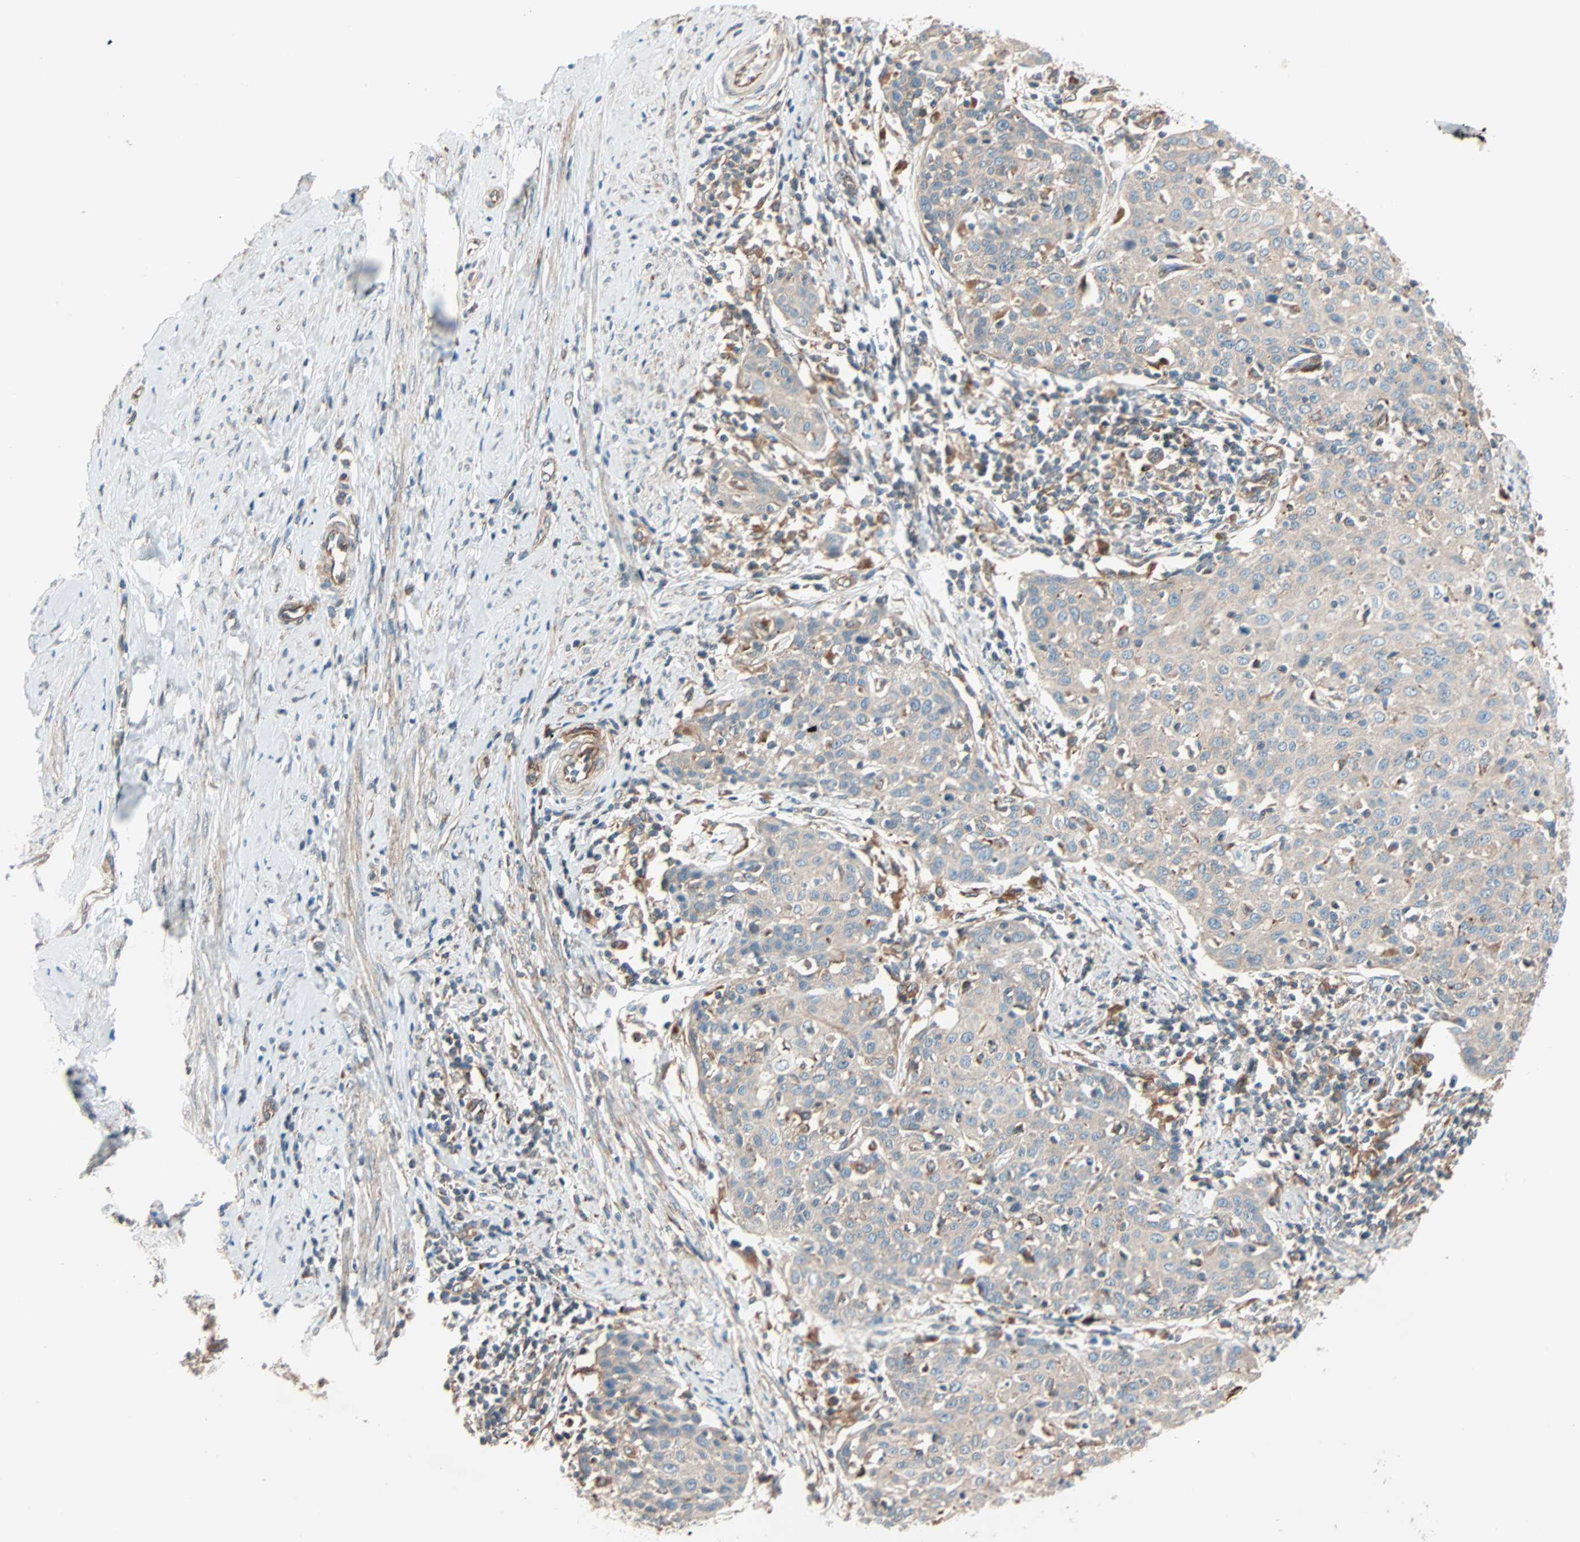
{"staining": {"intensity": "weak", "quantity": ">75%", "location": "cytoplasmic/membranous"}, "tissue": "cervical cancer", "cell_type": "Tumor cells", "image_type": "cancer", "snomed": [{"axis": "morphology", "description": "Squamous cell carcinoma, NOS"}, {"axis": "topography", "description": "Cervix"}], "caption": "Tumor cells display weak cytoplasmic/membranous positivity in about >75% of cells in cervical cancer.", "gene": "PHYH", "patient": {"sex": "female", "age": 38}}